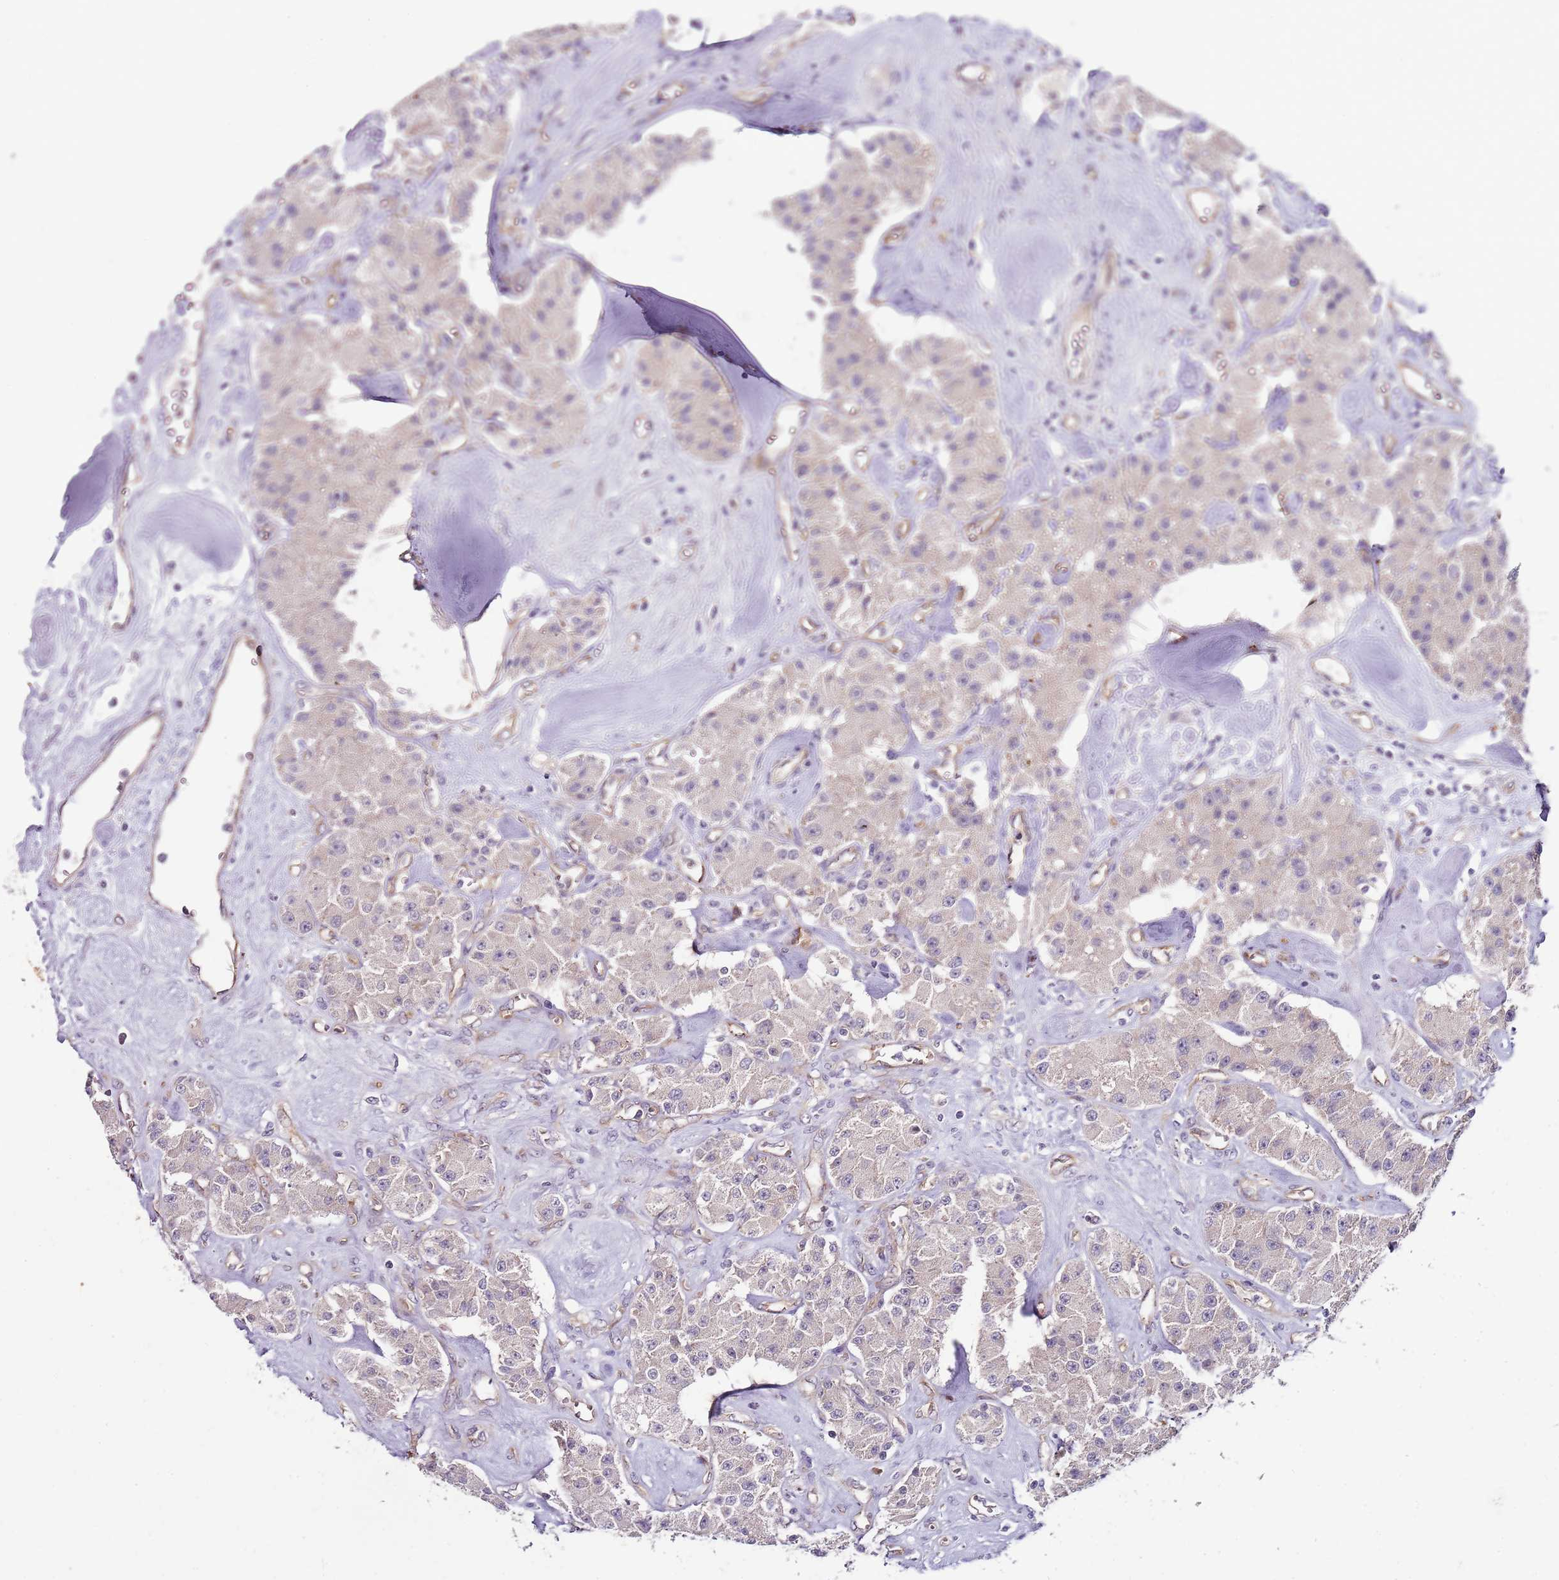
{"staining": {"intensity": "negative", "quantity": "none", "location": "none"}, "tissue": "carcinoid", "cell_type": "Tumor cells", "image_type": "cancer", "snomed": [{"axis": "morphology", "description": "Carcinoid, malignant, NOS"}, {"axis": "topography", "description": "Pancreas"}], "caption": "There is no significant expression in tumor cells of malignant carcinoid. Nuclei are stained in blue.", "gene": "FBXL22", "patient": {"sex": "male", "age": 41}}